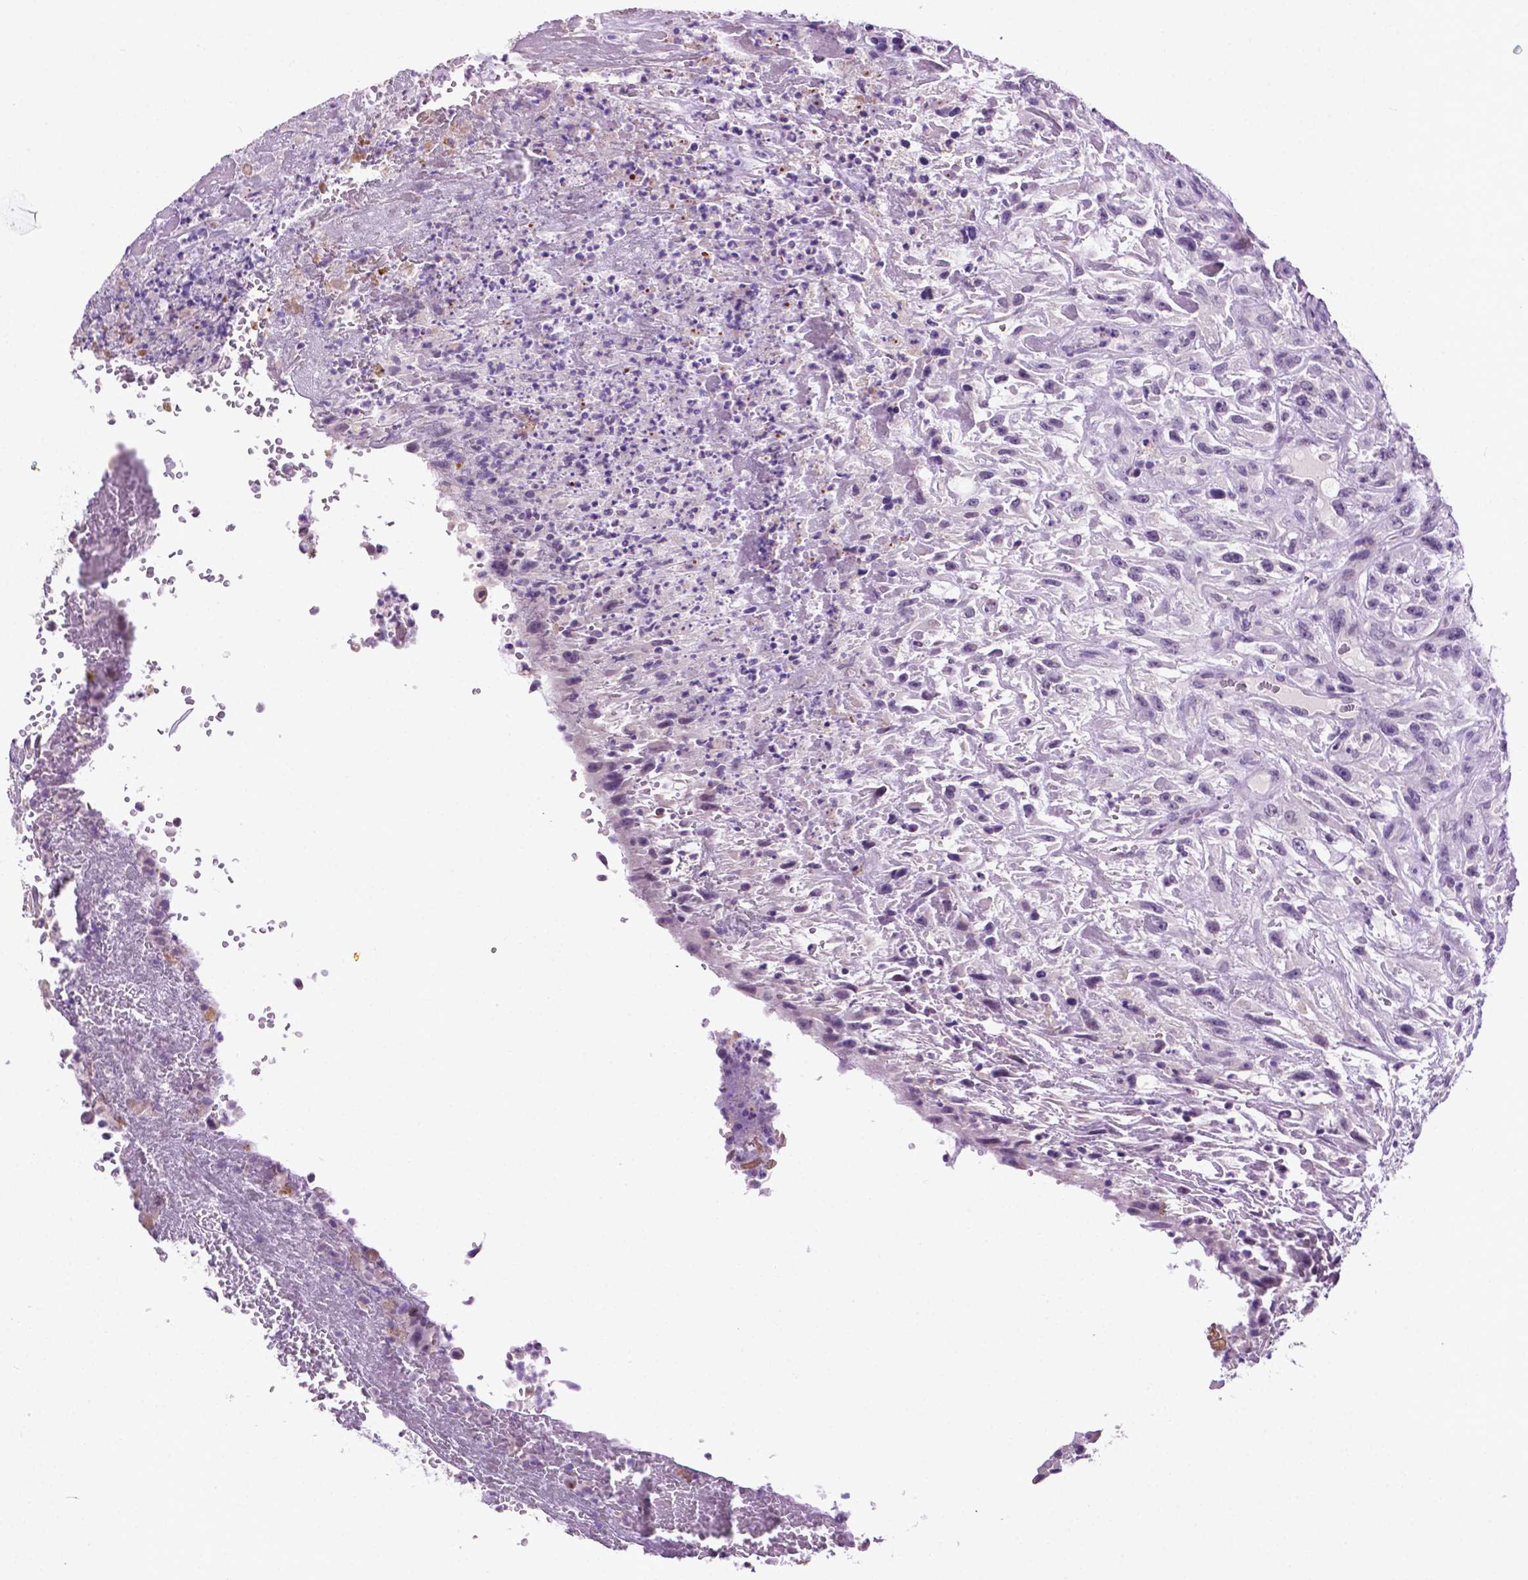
{"staining": {"intensity": "negative", "quantity": "none", "location": "none"}, "tissue": "urothelial cancer", "cell_type": "Tumor cells", "image_type": "cancer", "snomed": [{"axis": "morphology", "description": "Urothelial carcinoma, High grade"}, {"axis": "topography", "description": "Urinary bladder"}], "caption": "Tumor cells show no significant expression in urothelial cancer. Nuclei are stained in blue.", "gene": "MMP27", "patient": {"sex": "male", "age": 66}}